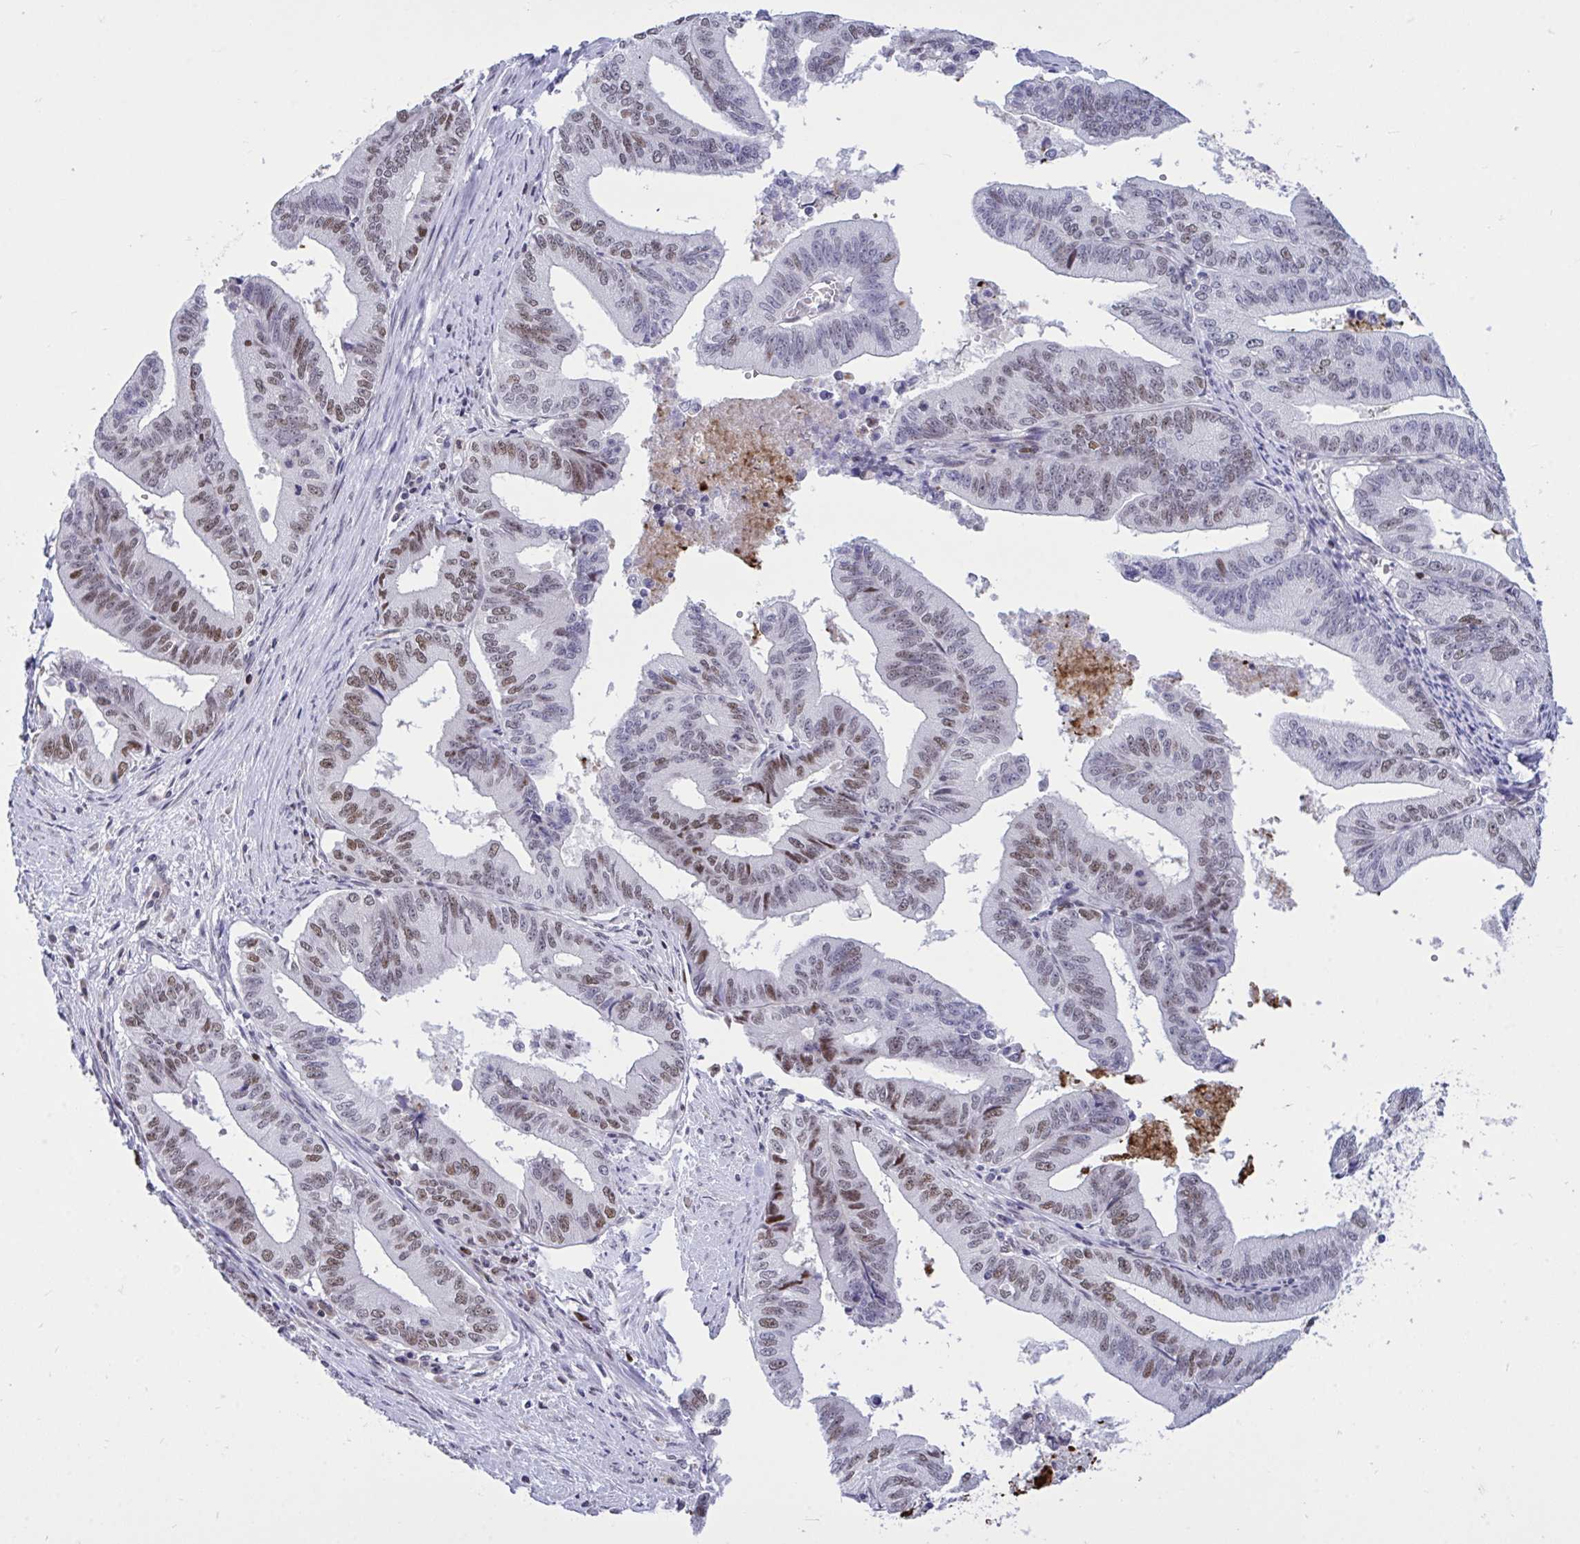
{"staining": {"intensity": "moderate", "quantity": "25%-75%", "location": "nuclear"}, "tissue": "endometrial cancer", "cell_type": "Tumor cells", "image_type": "cancer", "snomed": [{"axis": "morphology", "description": "Adenocarcinoma, NOS"}, {"axis": "topography", "description": "Endometrium"}], "caption": "Endometrial cancer stained with a brown dye shows moderate nuclear positive positivity in approximately 25%-75% of tumor cells.", "gene": "C1QL2", "patient": {"sex": "female", "age": 65}}